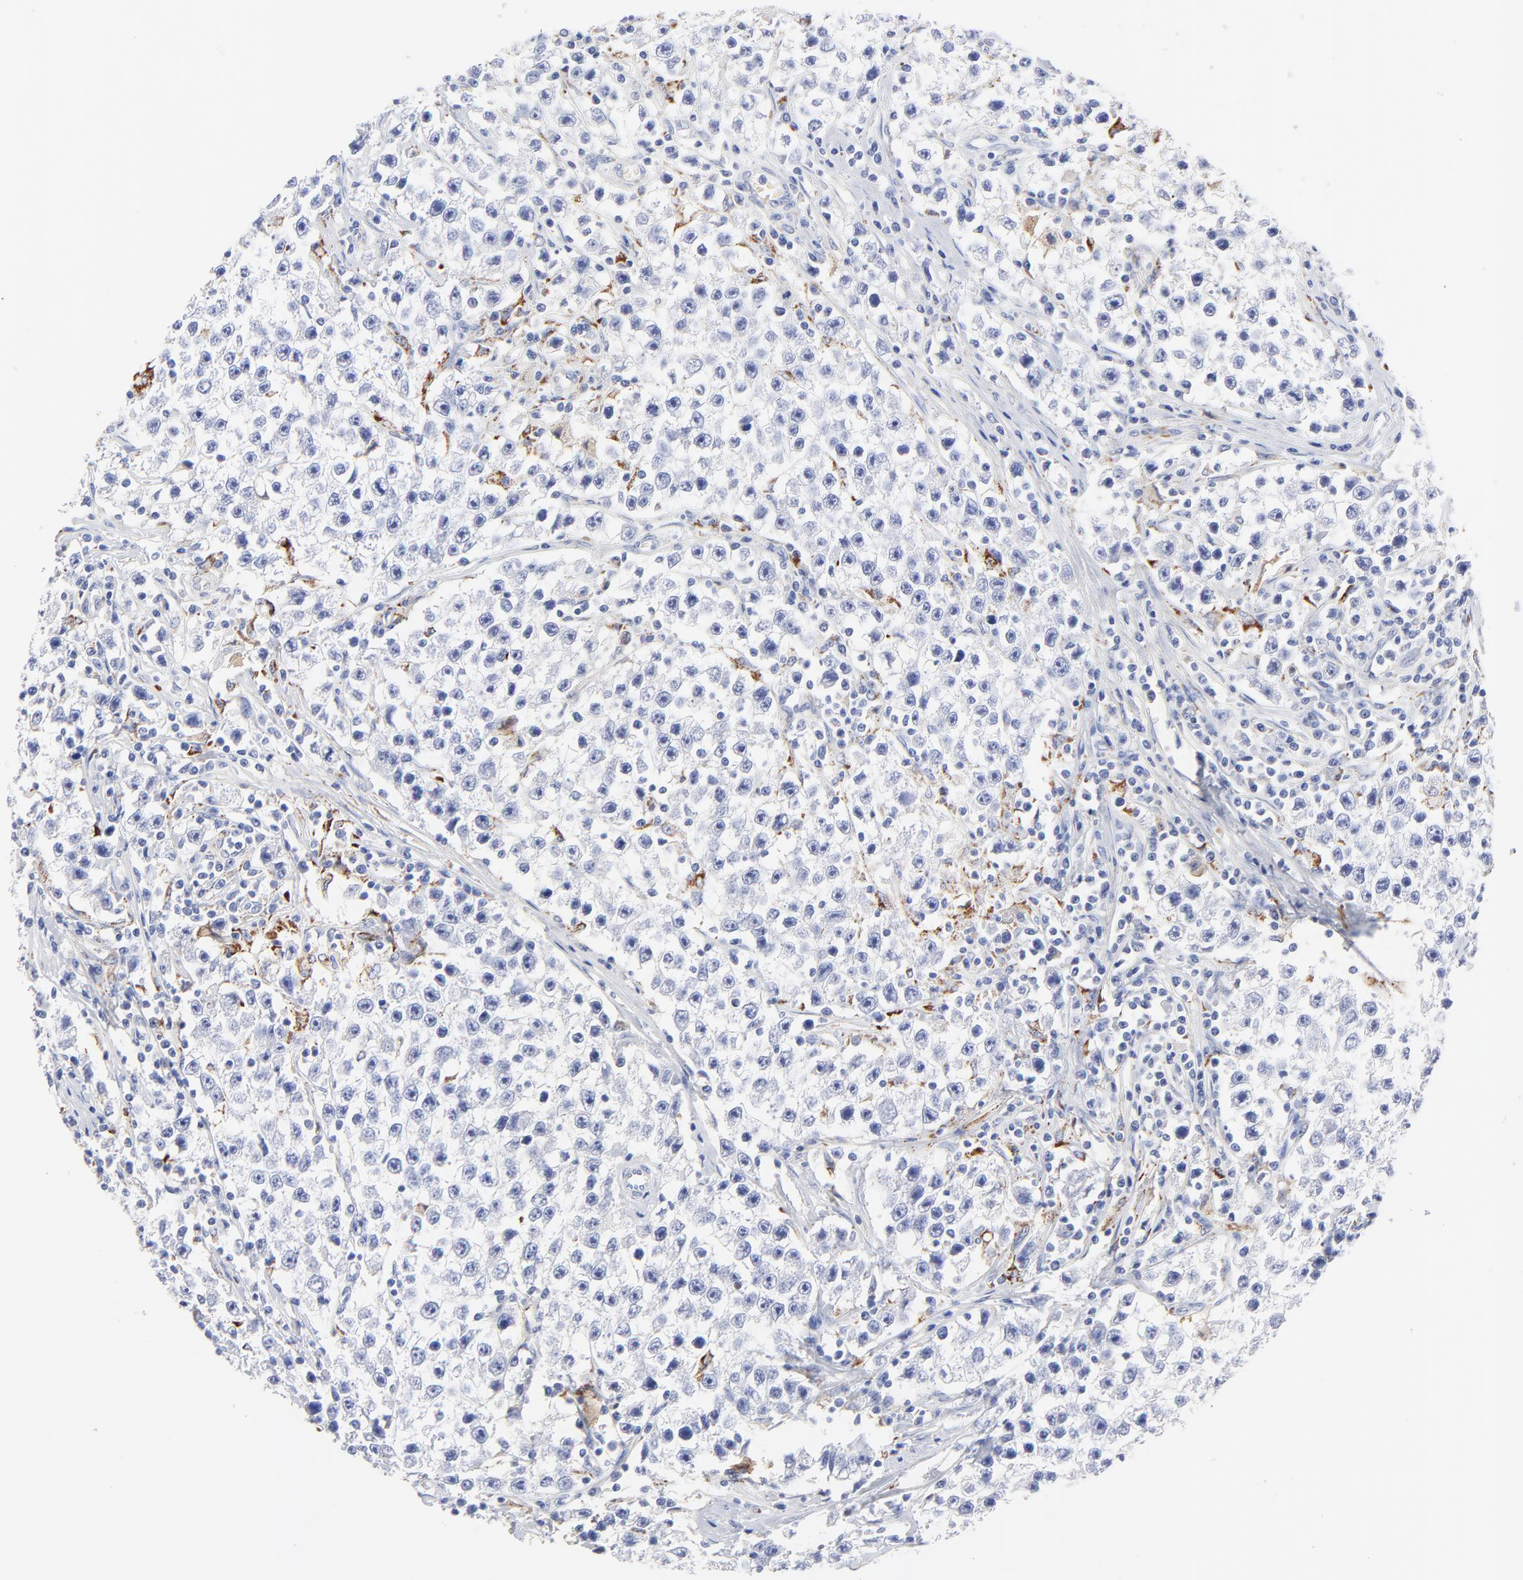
{"staining": {"intensity": "negative", "quantity": "none", "location": "none"}, "tissue": "testis cancer", "cell_type": "Tumor cells", "image_type": "cancer", "snomed": [{"axis": "morphology", "description": "Seminoma, NOS"}, {"axis": "topography", "description": "Testis"}], "caption": "IHC micrograph of neoplastic tissue: human testis cancer stained with DAB (3,3'-diaminobenzidine) displays no significant protein staining in tumor cells.", "gene": "FBXO10", "patient": {"sex": "male", "age": 35}}